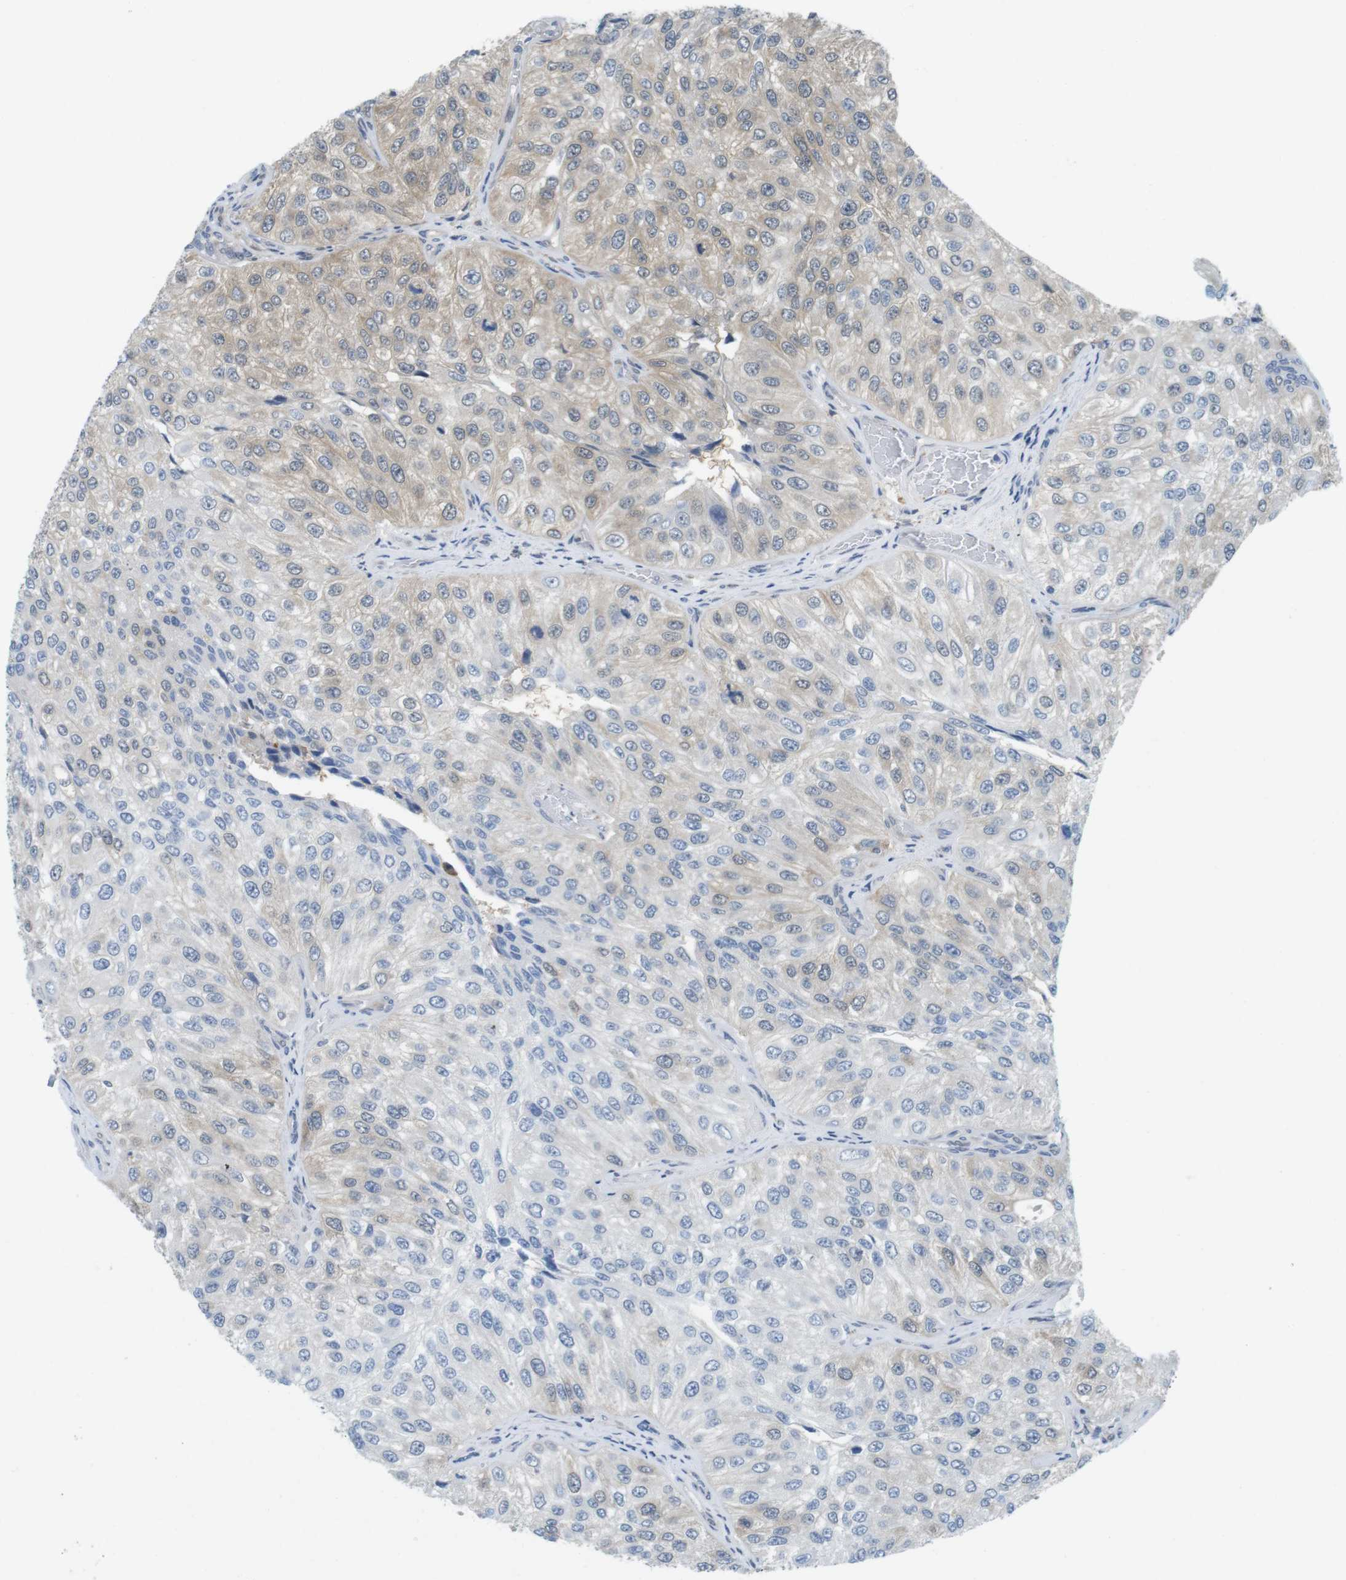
{"staining": {"intensity": "weak", "quantity": "25%-75%", "location": "cytoplasmic/membranous"}, "tissue": "urothelial cancer", "cell_type": "Tumor cells", "image_type": "cancer", "snomed": [{"axis": "morphology", "description": "Urothelial carcinoma, High grade"}, {"axis": "topography", "description": "Kidney"}, {"axis": "topography", "description": "Urinary bladder"}], "caption": "Immunohistochemical staining of human urothelial carcinoma (high-grade) displays low levels of weak cytoplasmic/membranous expression in about 25%-75% of tumor cells. (brown staining indicates protein expression, while blue staining denotes nuclei).", "gene": "CASP2", "patient": {"sex": "male", "age": 77}}